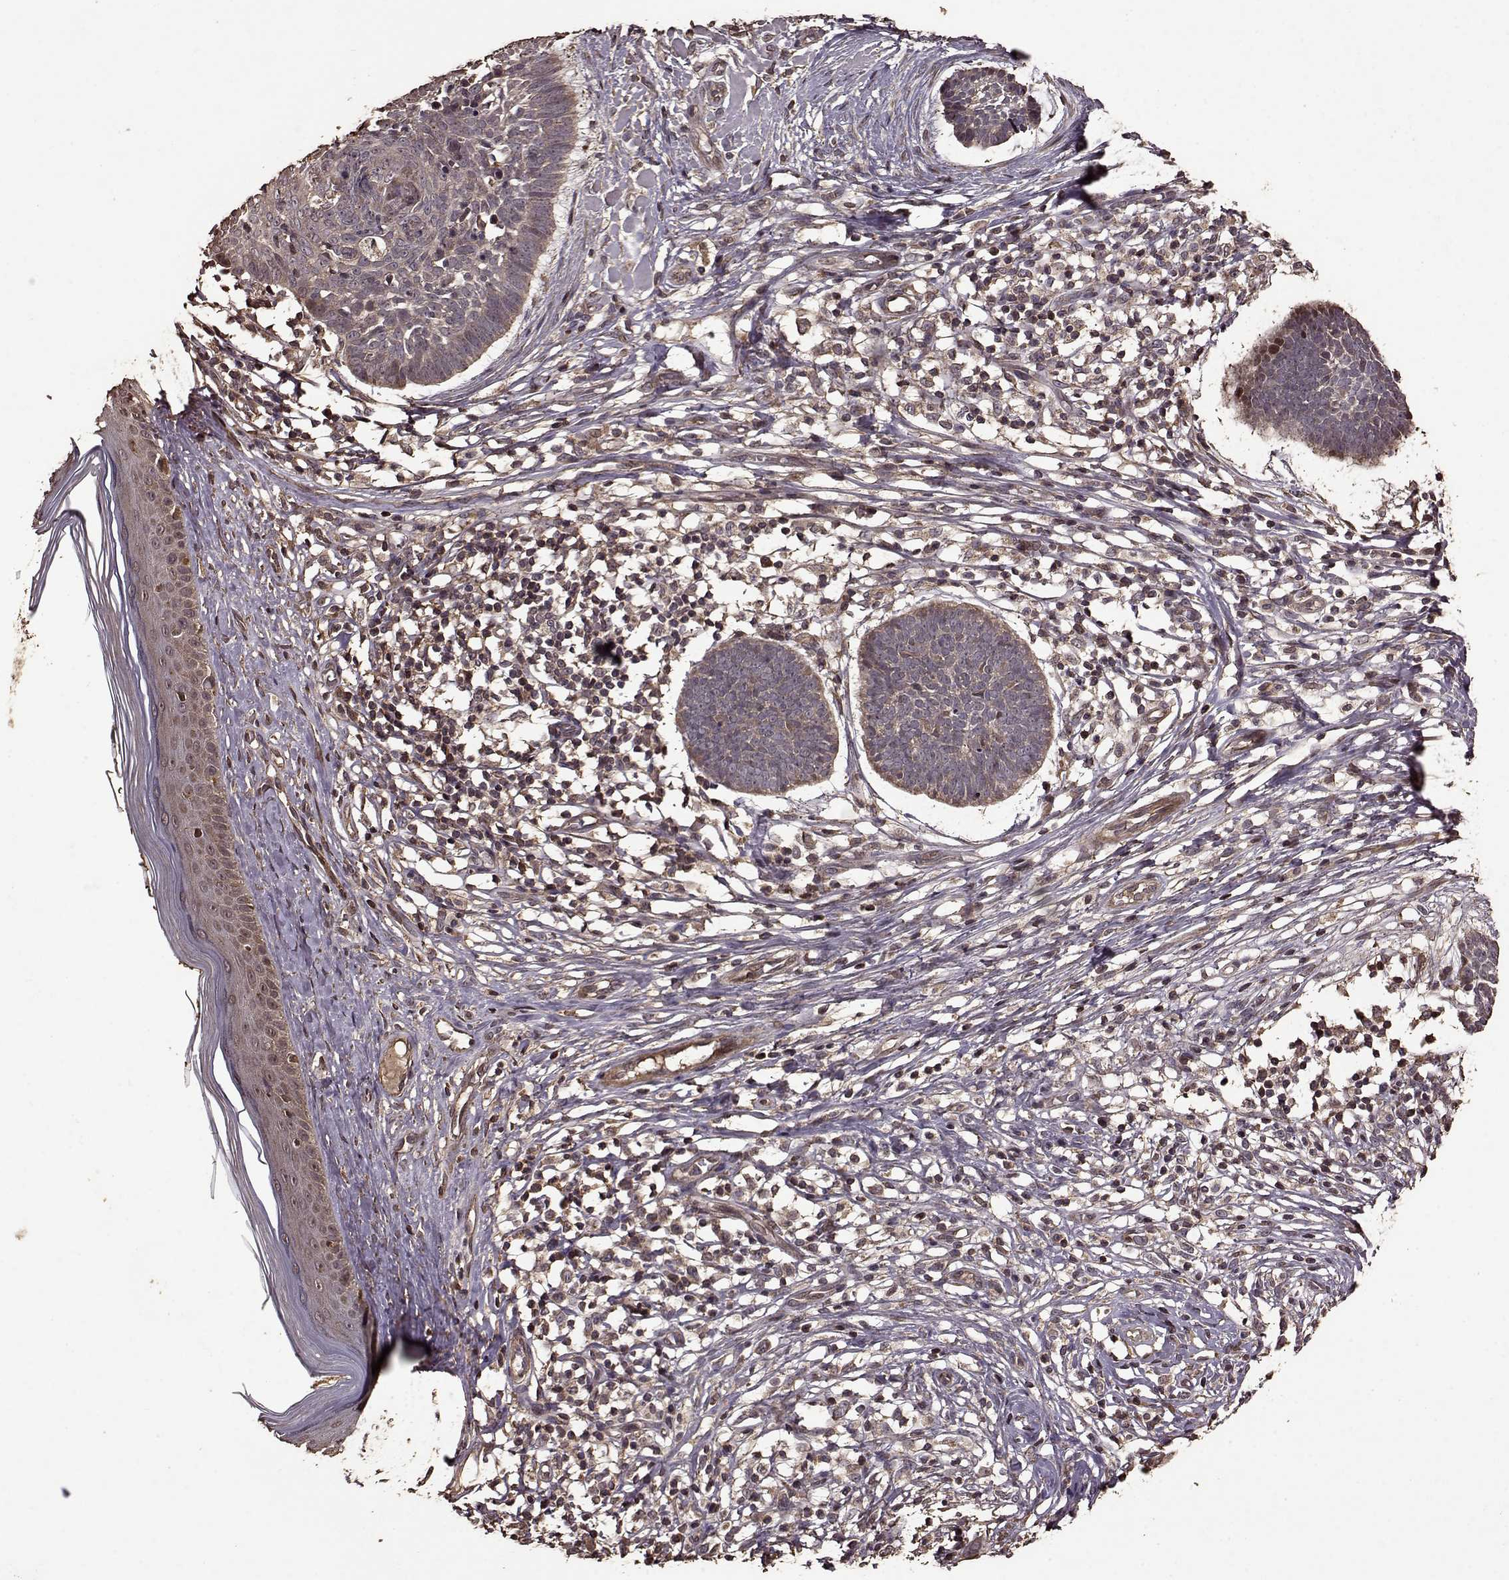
{"staining": {"intensity": "weak", "quantity": "<25%", "location": "cytoplasmic/membranous"}, "tissue": "skin cancer", "cell_type": "Tumor cells", "image_type": "cancer", "snomed": [{"axis": "morphology", "description": "Basal cell carcinoma"}, {"axis": "topography", "description": "Skin"}], "caption": "Immunohistochemistry (IHC) image of human skin basal cell carcinoma stained for a protein (brown), which demonstrates no positivity in tumor cells.", "gene": "FBXW11", "patient": {"sex": "male", "age": 85}}